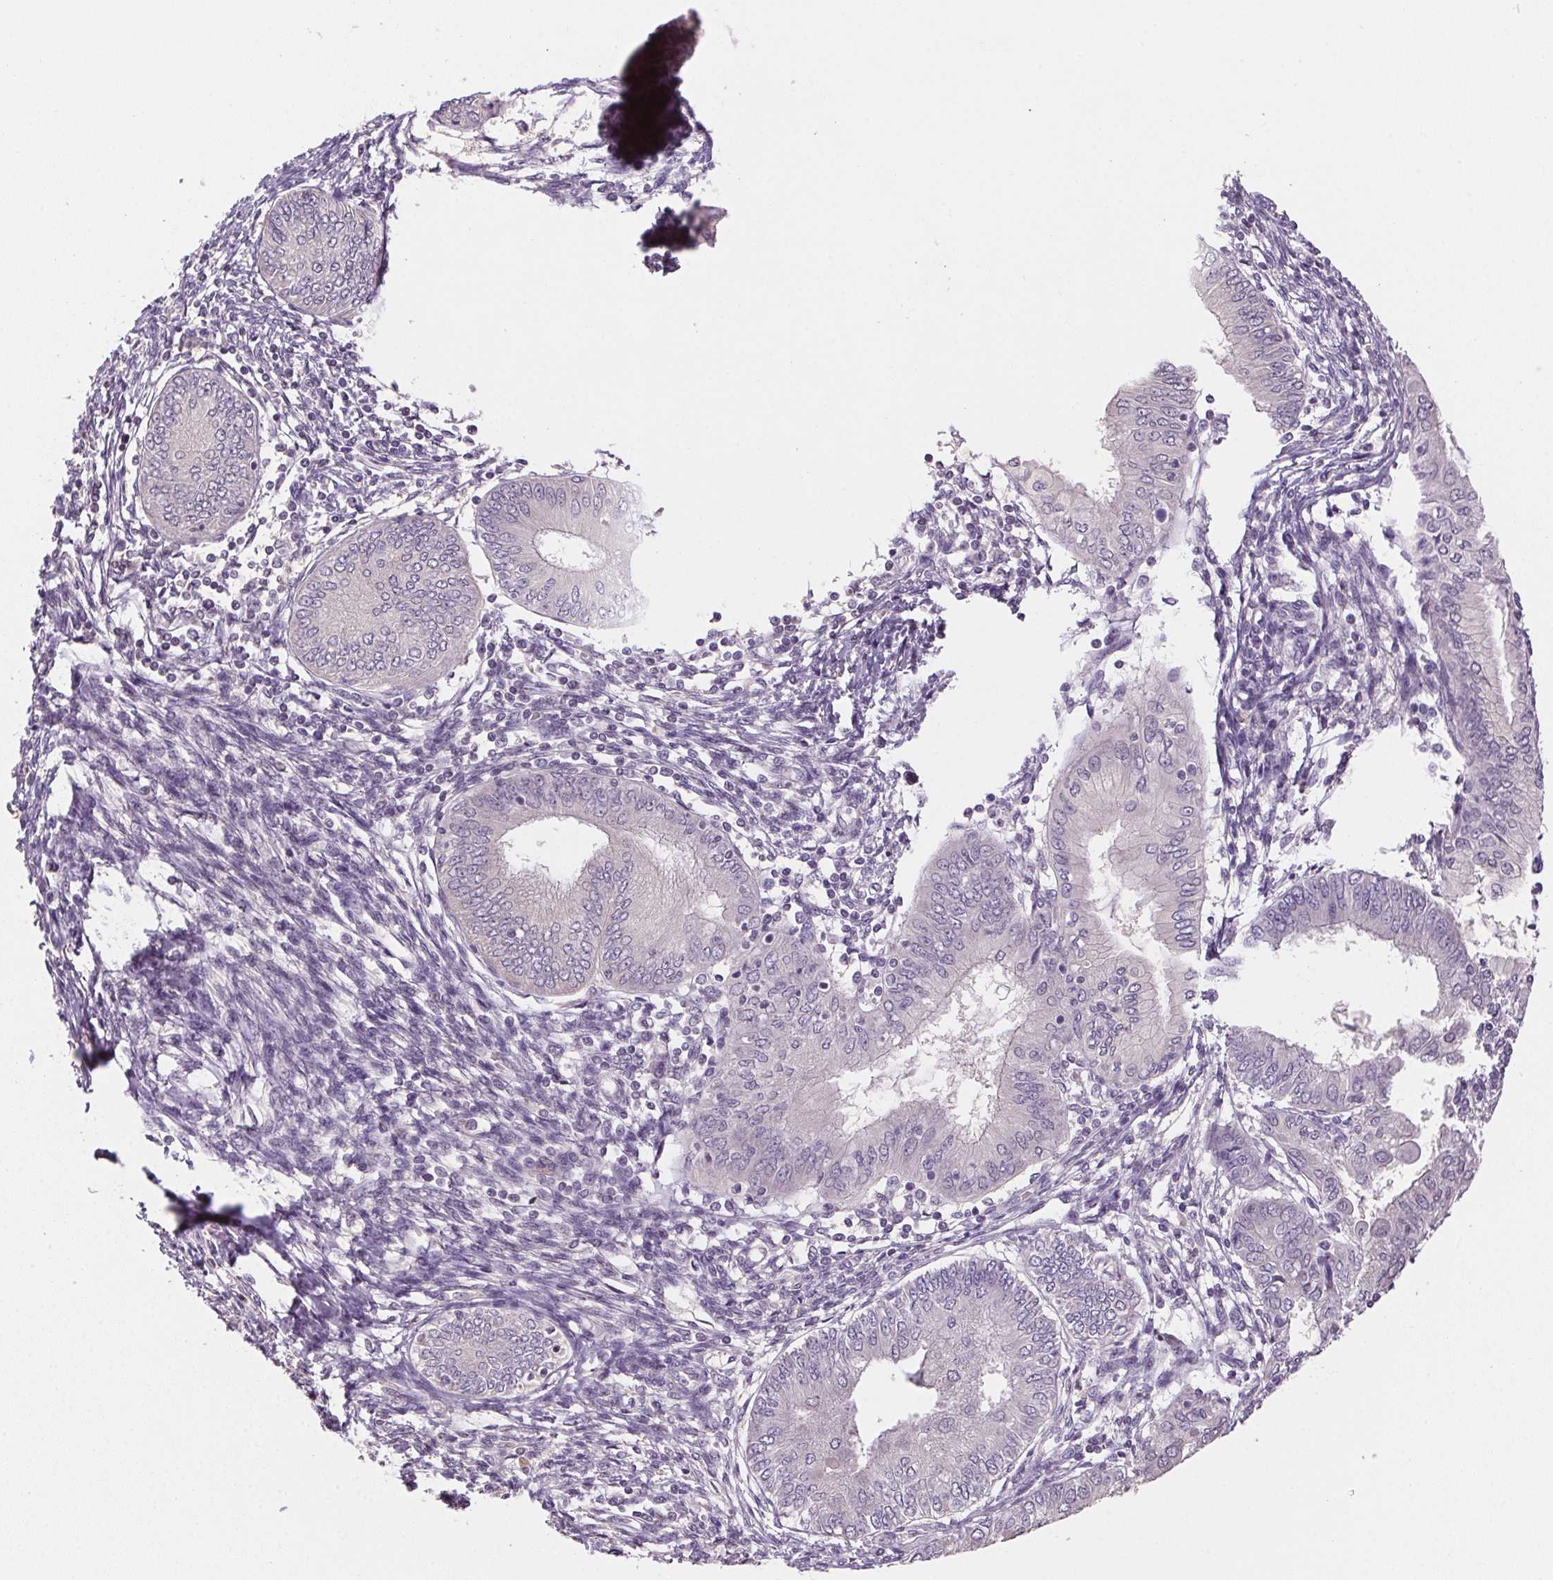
{"staining": {"intensity": "negative", "quantity": "none", "location": "none"}, "tissue": "endometrial cancer", "cell_type": "Tumor cells", "image_type": "cancer", "snomed": [{"axis": "morphology", "description": "Adenocarcinoma, NOS"}, {"axis": "topography", "description": "Endometrium"}], "caption": "Immunohistochemistry of endometrial cancer (adenocarcinoma) reveals no expression in tumor cells.", "gene": "ALDH8A1", "patient": {"sex": "female", "age": 68}}